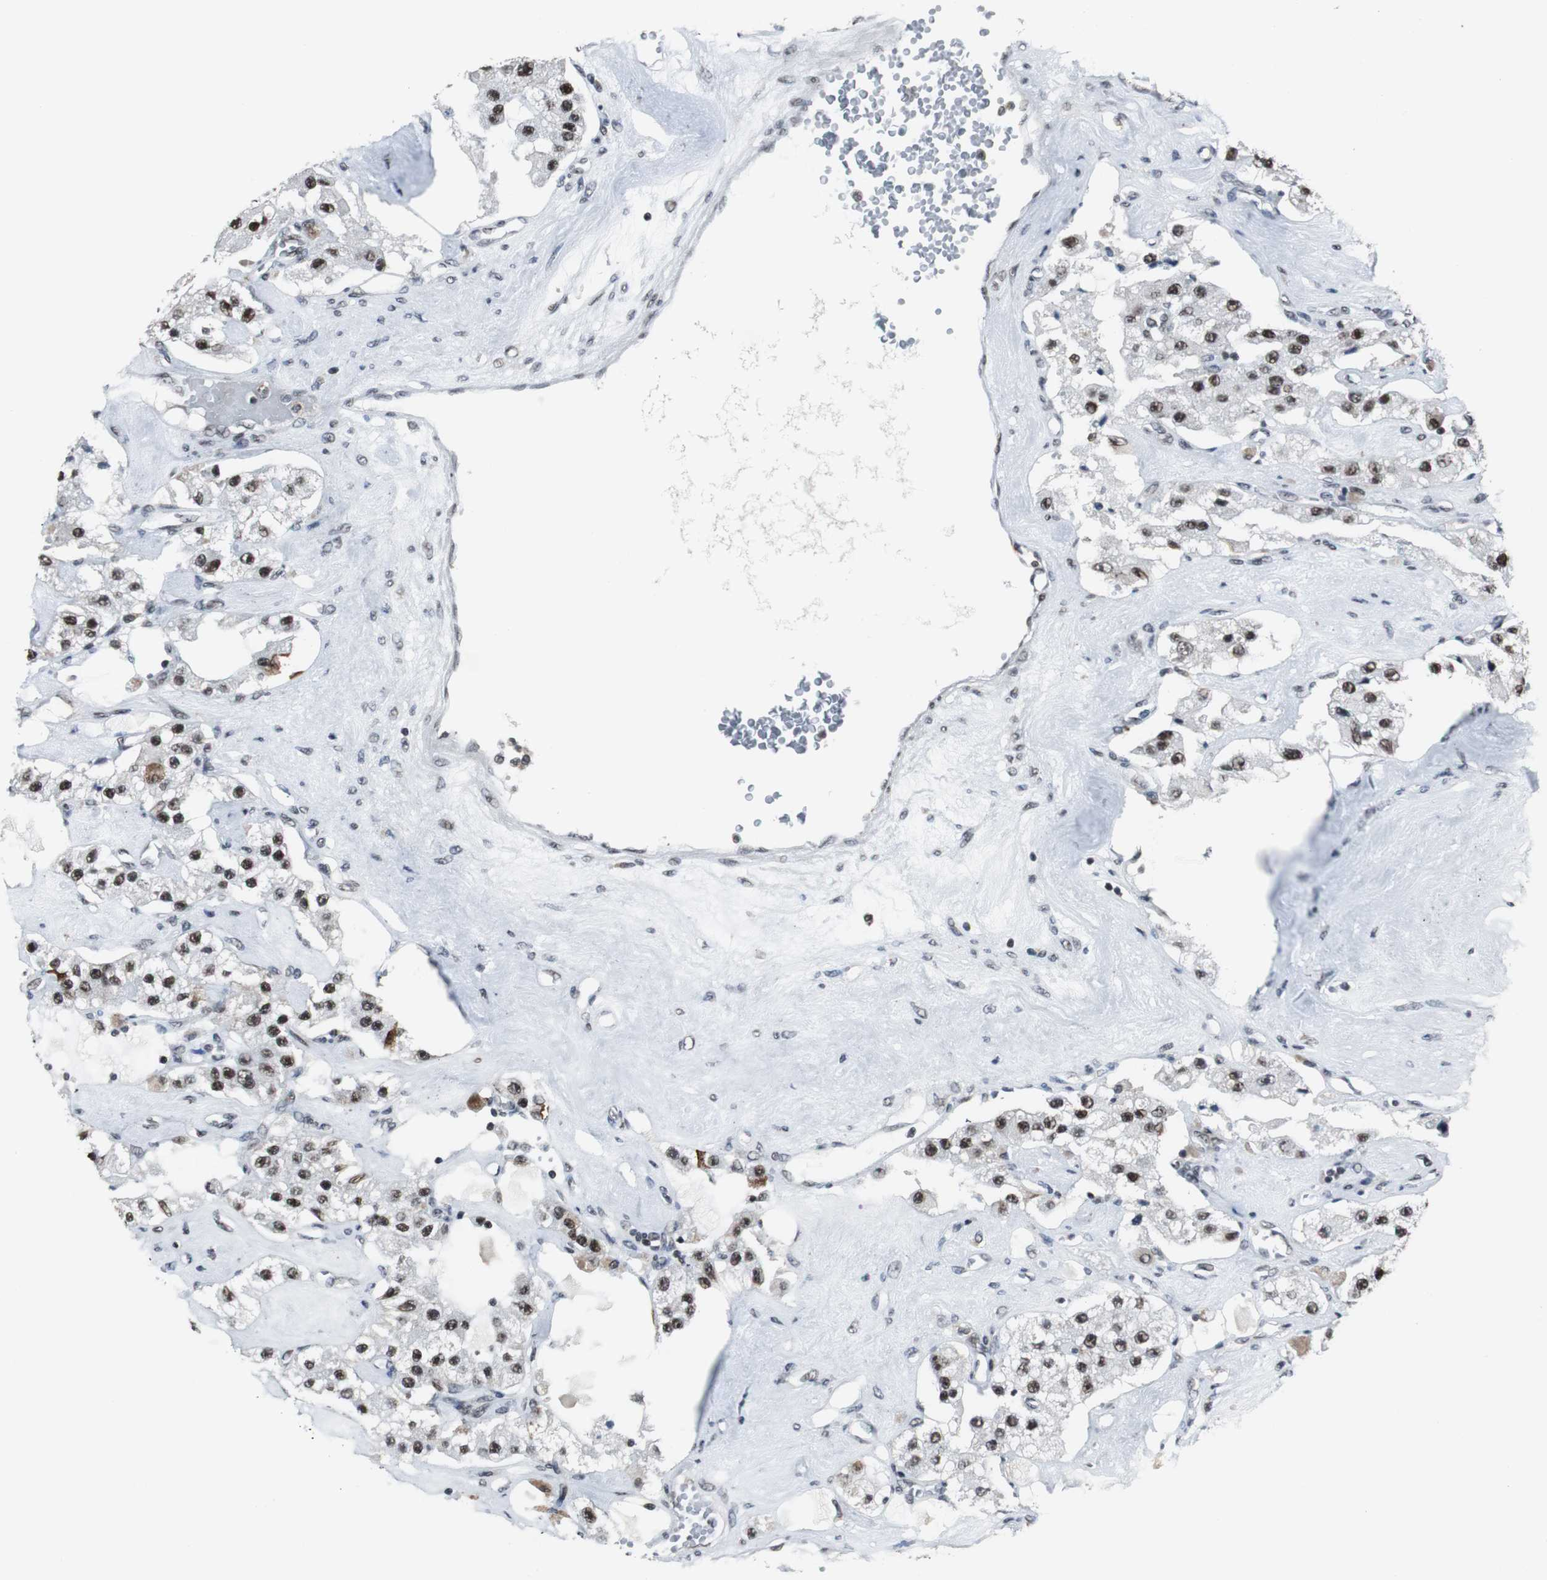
{"staining": {"intensity": "strong", "quantity": ">75%", "location": "nuclear"}, "tissue": "carcinoid", "cell_type": "Tumor cells", "image_type": "cancer", "snomed": [{"axis": "morphology", "description": "Carcinoid, malignant, NOS"}, {"axis": "topography", "description": "Pancreas"}], "caption": "Carcinoid was stained to show a protein in brown. There is high levels of strong nuclear positivity in about >75% of tumor cells.", "gene": "CDK9", "patient": {"sex": "male", "age": 41}}